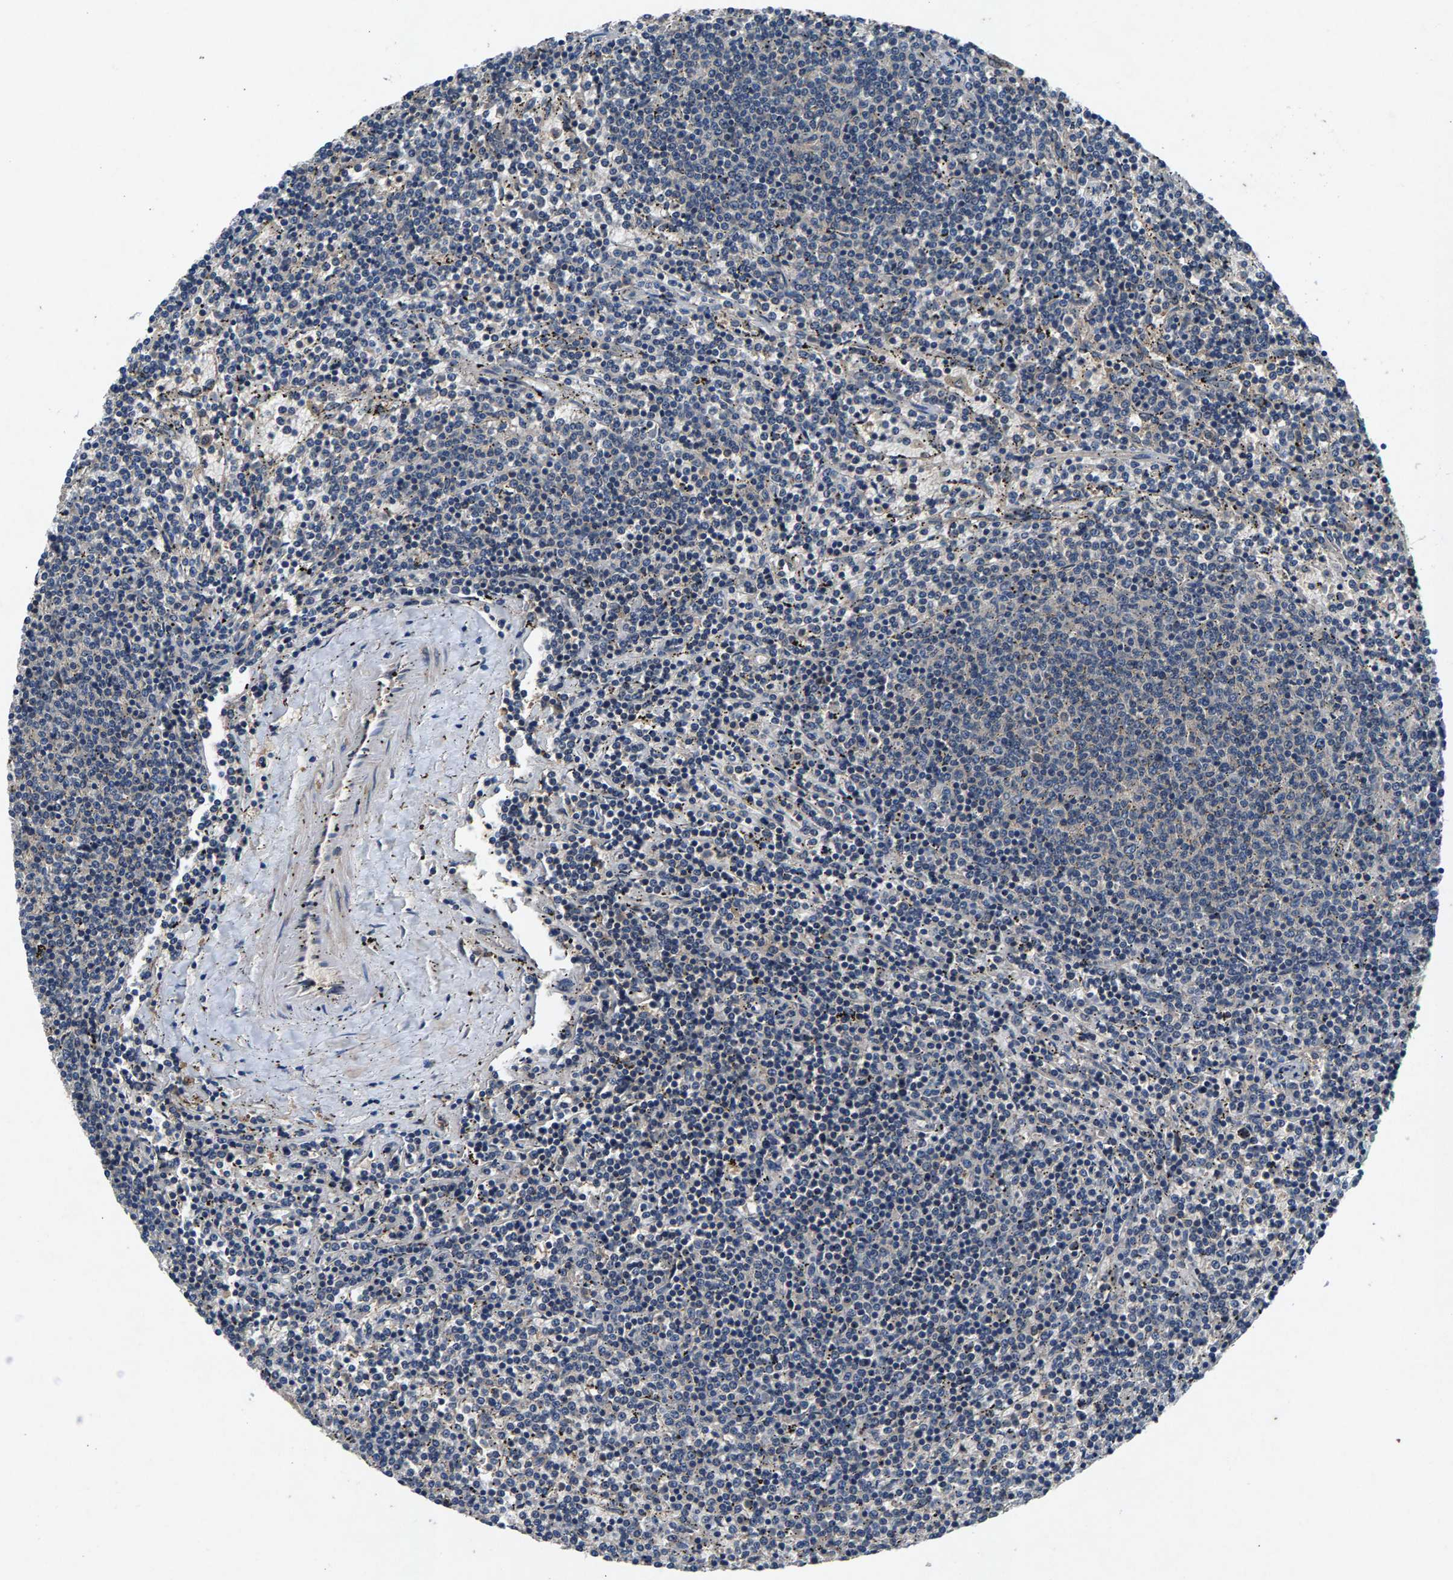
{"staining": {"intensity": "negative", "quantity": "none", "location": "none"}, "tissue": "lymphoma", "cell_type": "Tumor cells", "image_type": "cancer", "snomed": [{"axis": "morphology", "description": "Malignant lymphoma, non-Hodgkin's type, Low grade"}, {"axis": "topography", "description": "Spleen"}], "caption": "Immunohistochemical staining of human lymphoma exhibits no significant positivity in tumor cells.", "gene": "PRXL2C", "patient": {"sex": "female", "age": 50}}